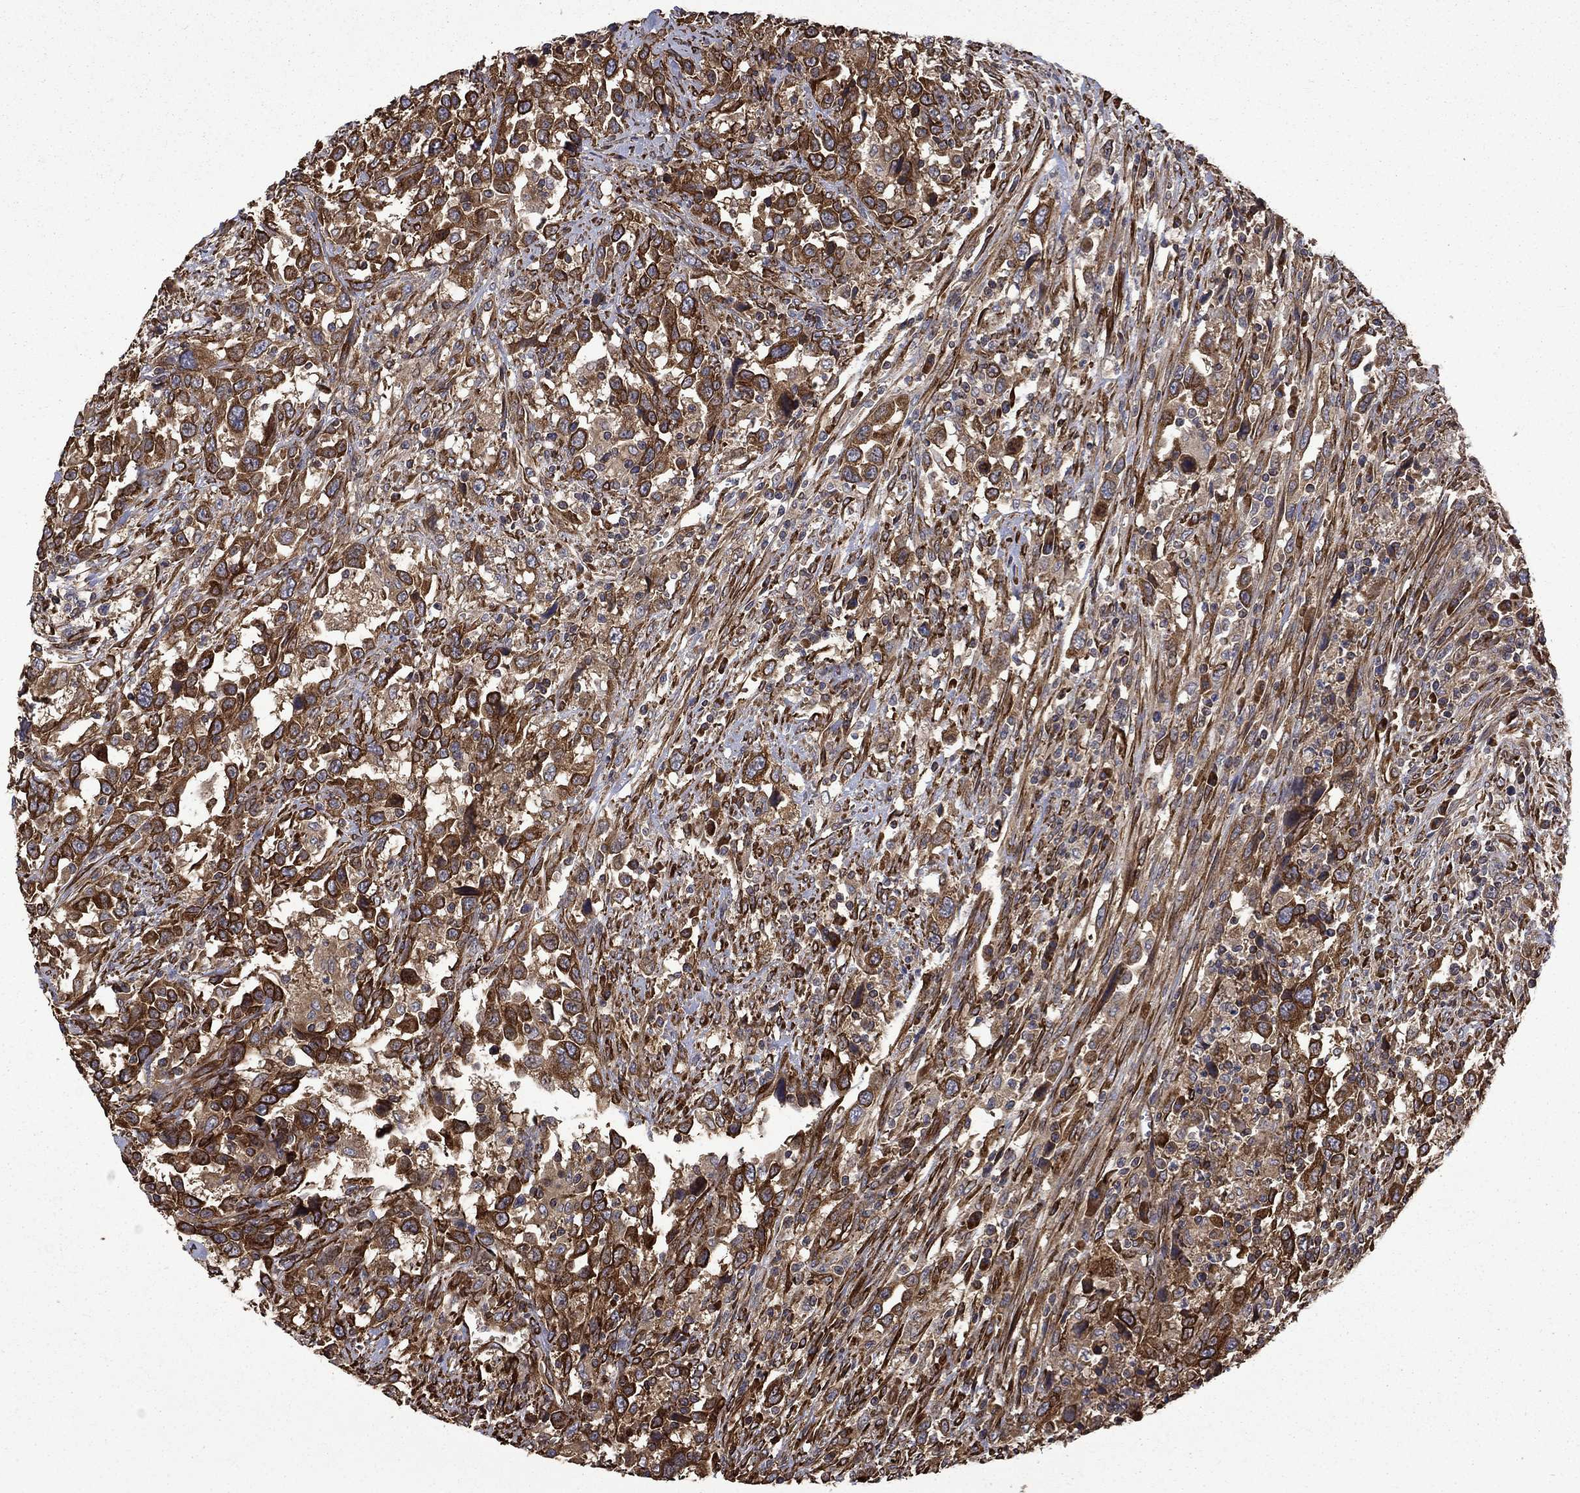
{"staining": {"intensity": "strong", "quantity": ">75%", "location": "cytoplasmic/membranous"}, "tissue": "urothelial cancer", "cell_type": "Tumor cells", "image_type": "cancer", "snomed": [{"axis": "morphology", "description": "Urothelial carcinoma, NOS"}, {"axis": "morphology", "description": "Urothelial carcinoma, High grade"}, {"axis": "topography", "description": "Urinary bladder"}], "caption": "An immunohistochemistry (IHC) photomicrograph of neoplastic tissue is shown. Protein staining in brown labels strong cytoplasmic/membranous positivity in urothelial cancer within tumor cells.", "gene": "CUTC", "patient": {"sex": "female", "age": 64}}